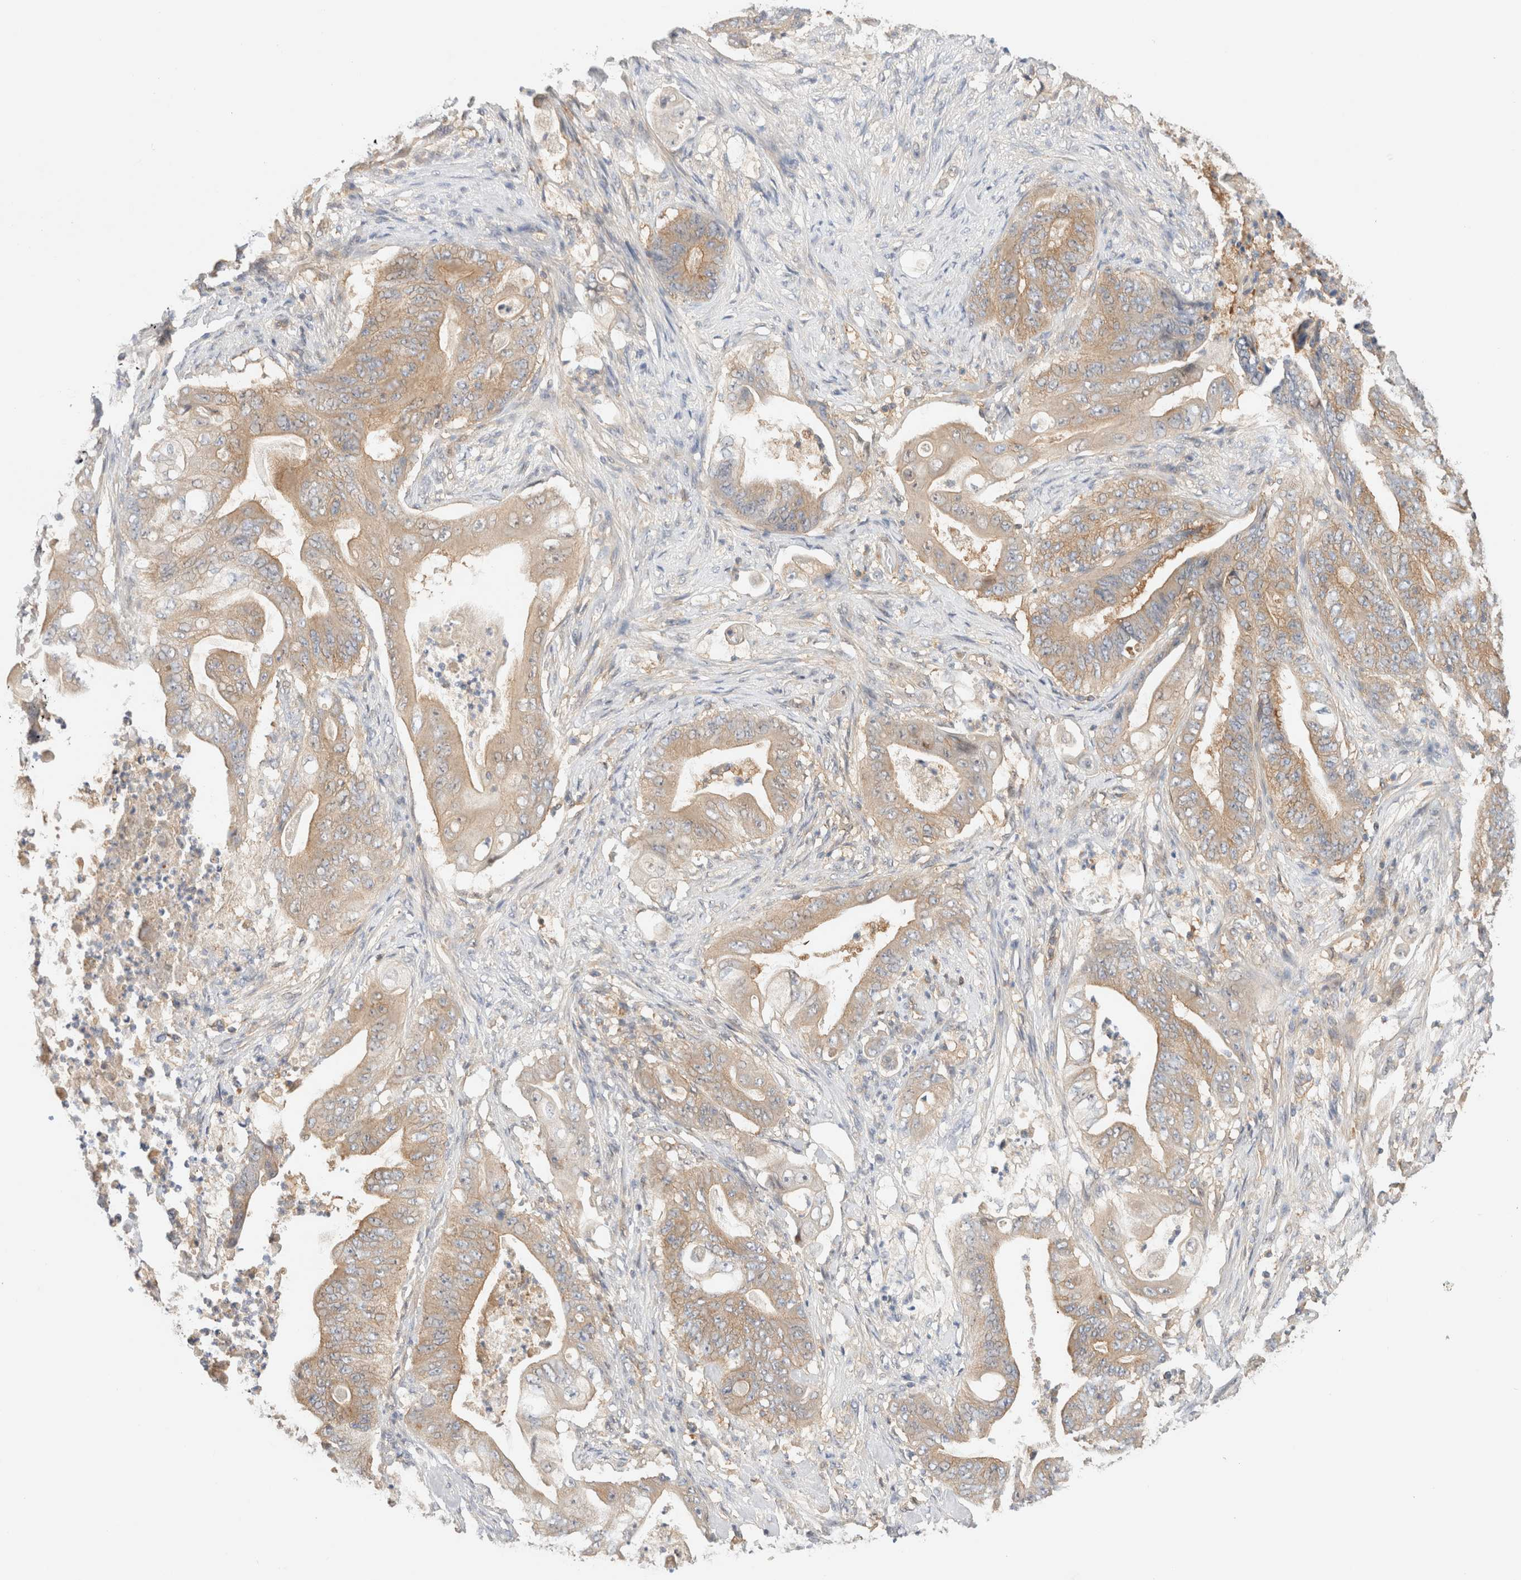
{"staining": {"intensity": "moderate", "quantity": ">75%", "location": "cytoplasmic/membranous"}, "tissue": "stomach cancer", "cell_type": "Tumor cells", "image_type": "cancer", "snomed": [{"axis": "morphology", "description": "Adenocarcinoma, NOS"}, {"axis": "topography", "description": "Stomach"}], "caption": "Brown immunohistochemical staining in human stomach cancer (adenocarcinoma) exhibits moderate cytoplasmic/membranous expression in approximately >75% of tumor cells. The protein of interest is stained brown, and the nuclei are stained in blue (DAB (3,3'-diaminobenzidine) IHC with brightfield microscopy, high magnification).", "gene": "RABEP1", "patient": {"sex": "female", "age": 73}}